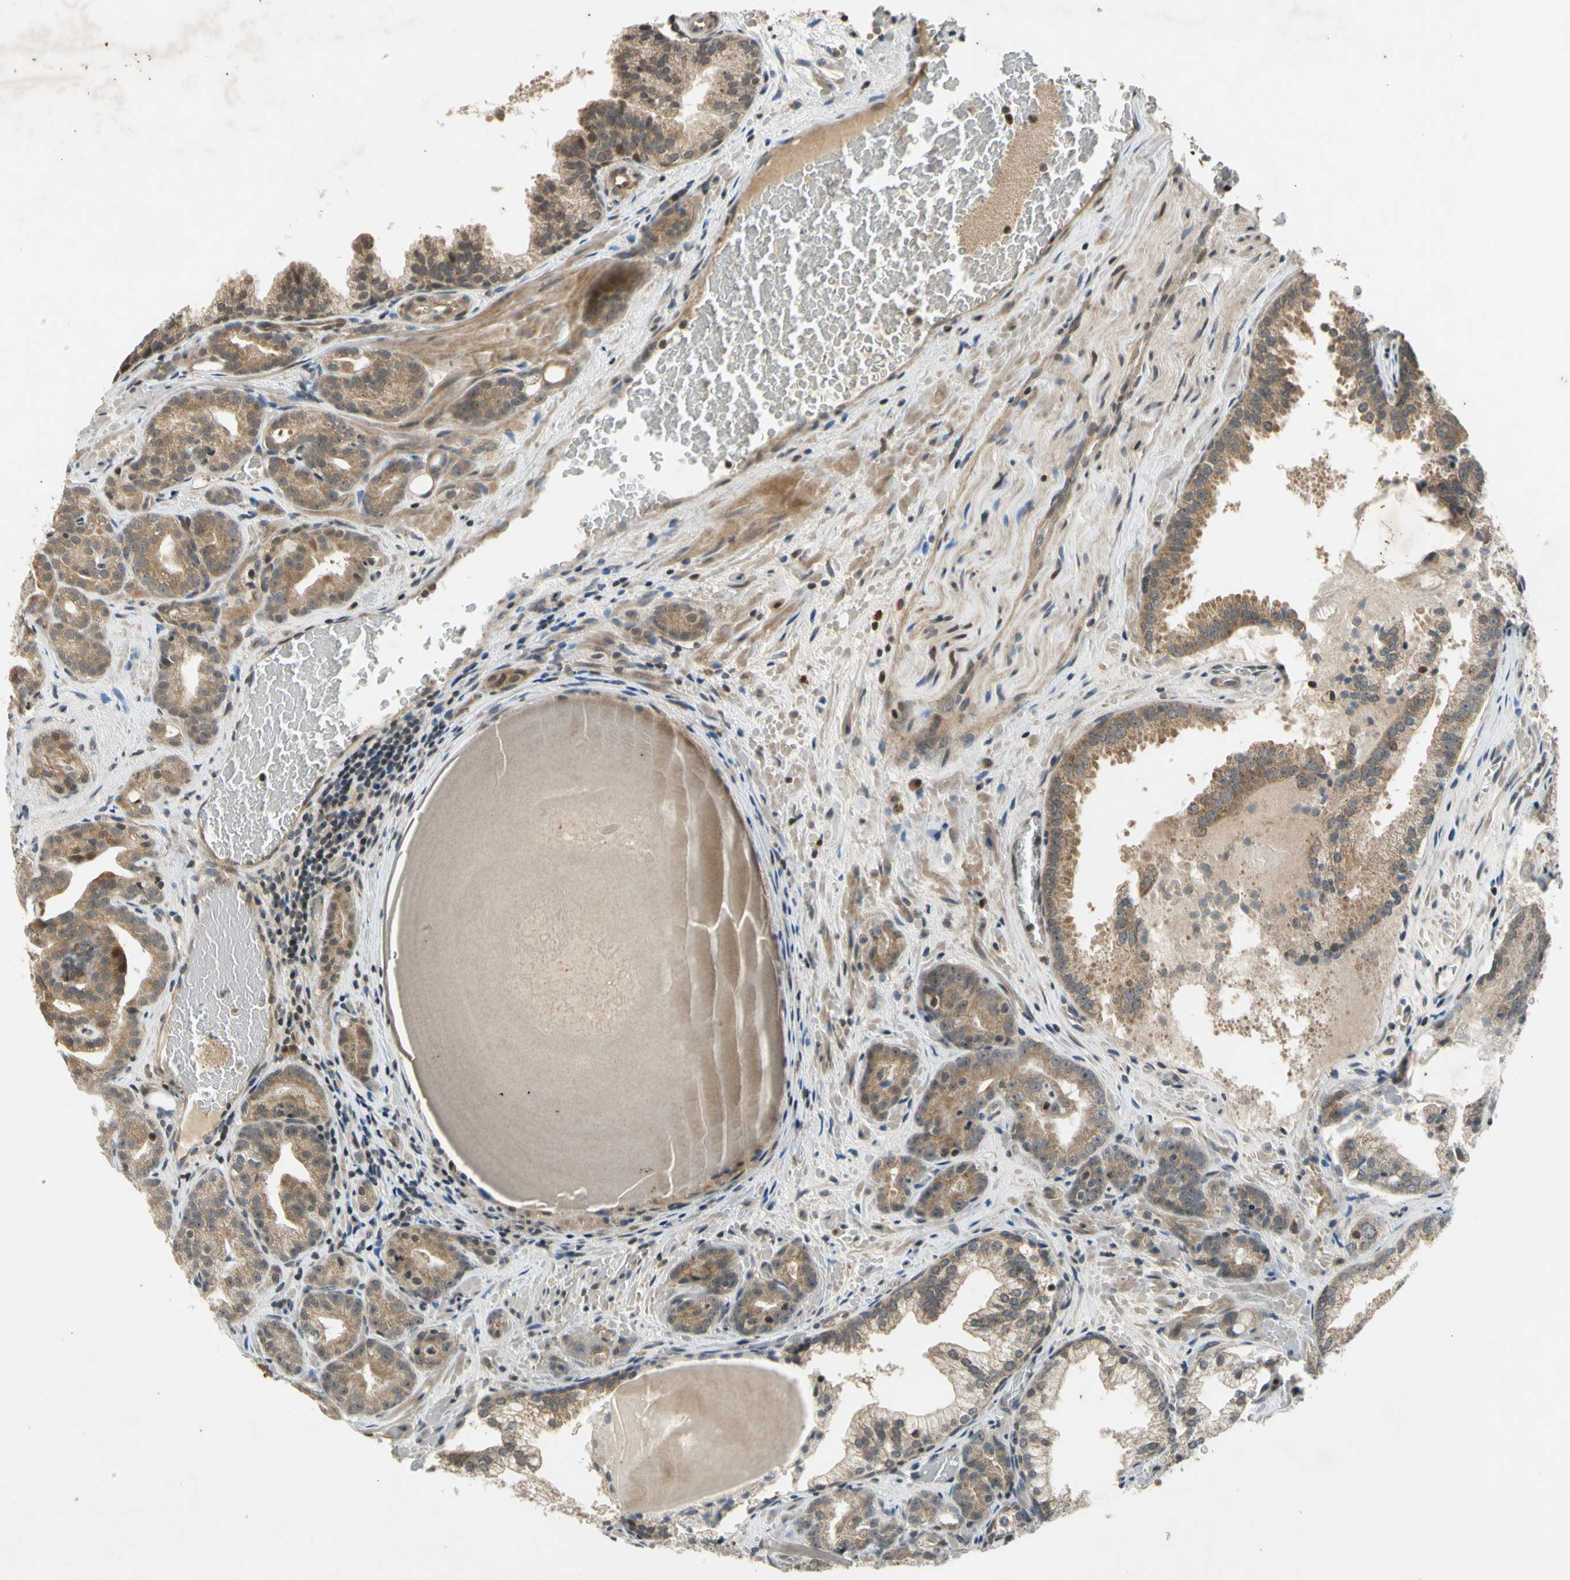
{"staining": {"intensity": "moderate", "quantity": ">75%", "location": "cytoplasmic/membranous"}, "tissue": "prostate cancer", "cell_type": "Tumor cells", "image_type": "cancer", "snomed": [{"axis": "morphology", "description": "Adenocarcinoma, Low grade"}, {"axis": "topography", "description": "Prostate"}], "caption": "IHC image of neoplastic tissue: human prostate cancer (low-grade adenocarcinoma) stained using IHC exhibits medium levels of moderate protein expression localized specifically in the cytoplasmic/membranous of tumor cells, appearing as a cytoplasmic/membranous brown color.", "gene": "EFNB2", "patient": {"sex": "male", "age": 63}}